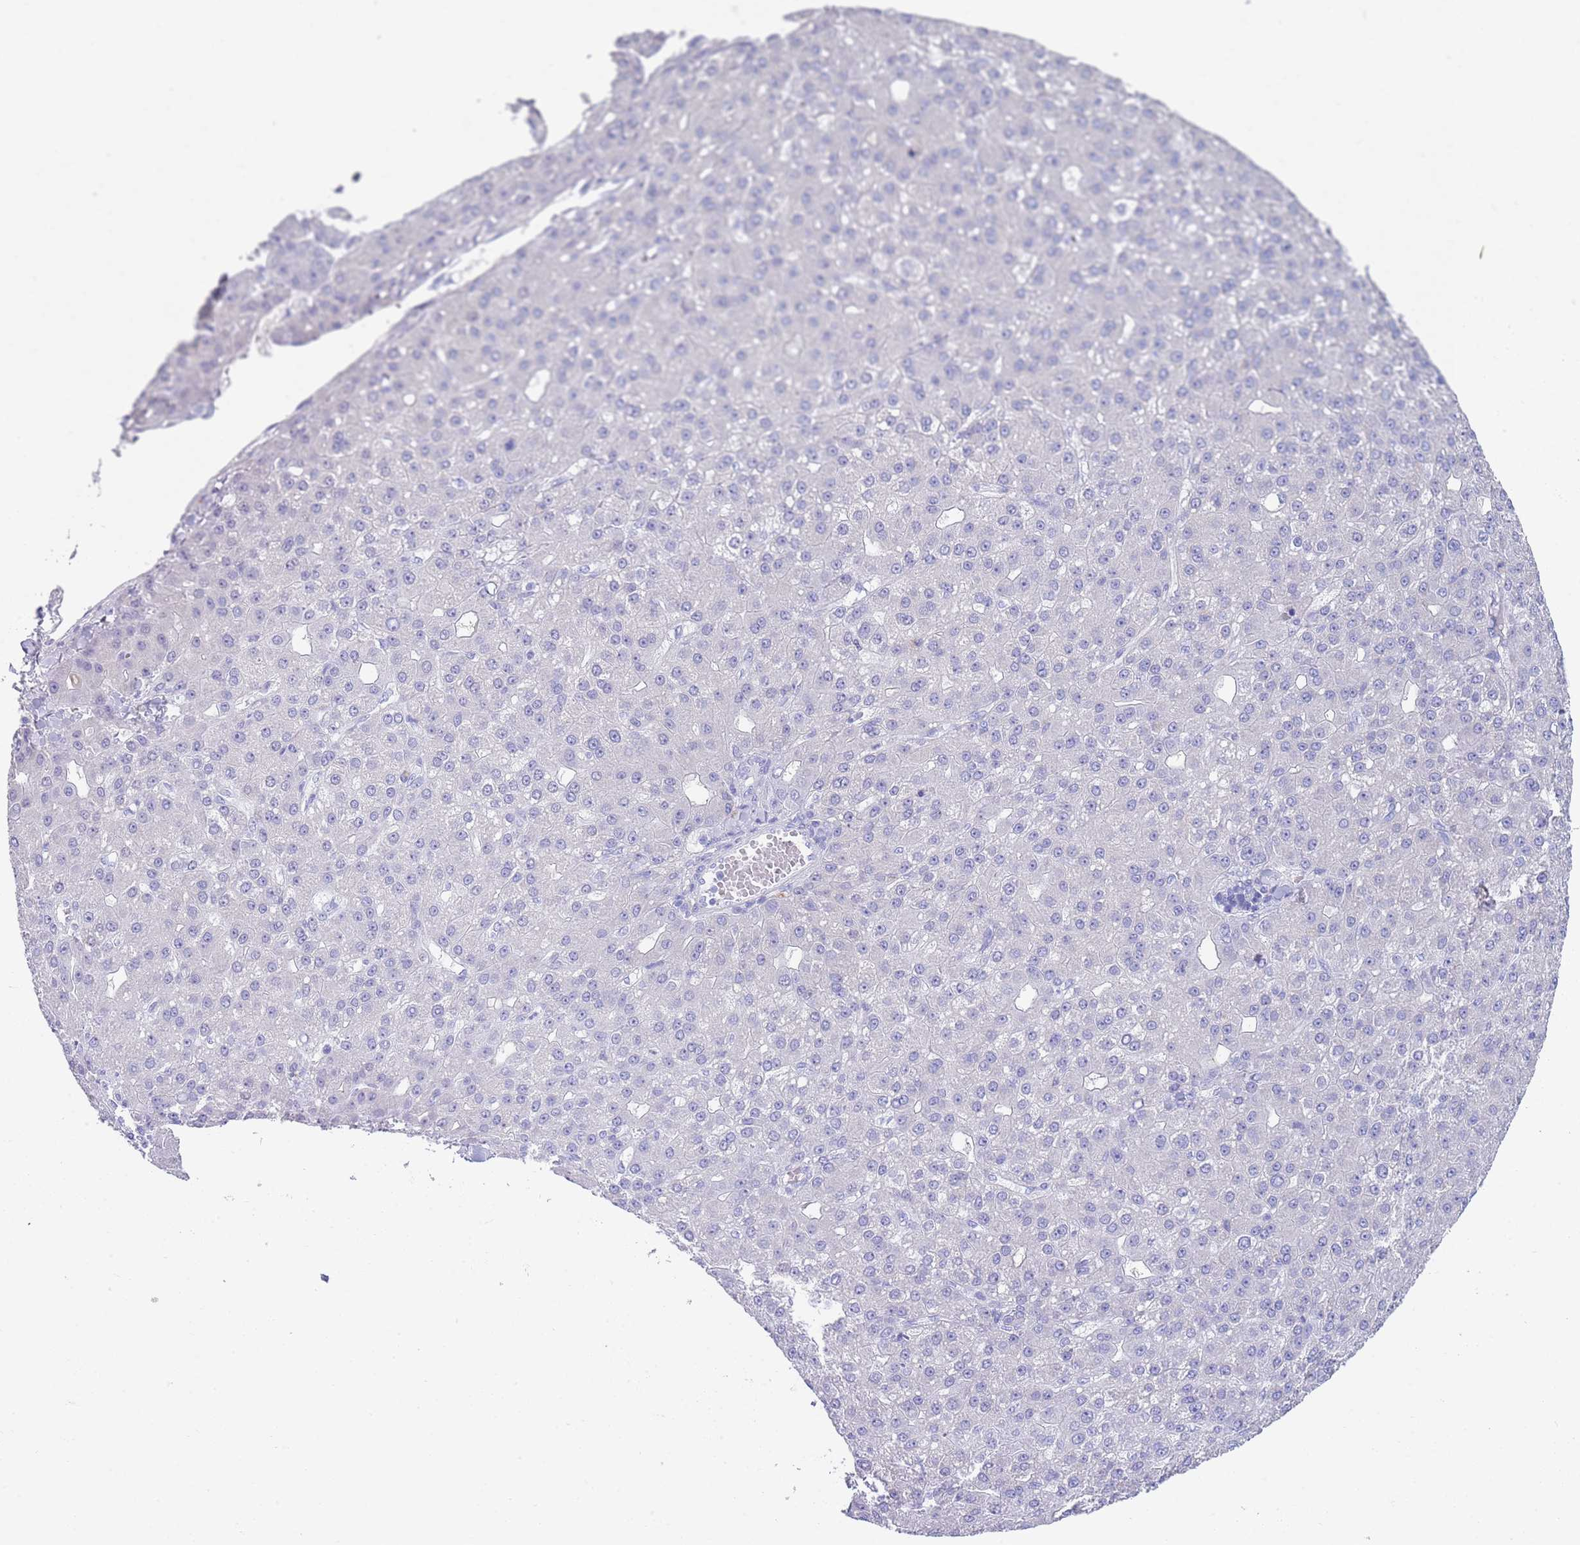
{"staining": {"intensity": "negative", "quantity": "none", "location": "none"}, "tissue": "liver cancer", "cell_type": "Tumor cells", "image_type": "cancer", "snomed": [{"axis": "morphology", "description": "Carcinoma, Hepatocellular, NOS"}, {"axis": "topography", "description": "Liver"}], "caption": "Immunohistochemistry photomicrograph of liver cancer stained for a protein (brown), which demonstrates no staining in tumor cells.", "gene": "CPXM2", "patient": {"sex": "male", "age": 67}}